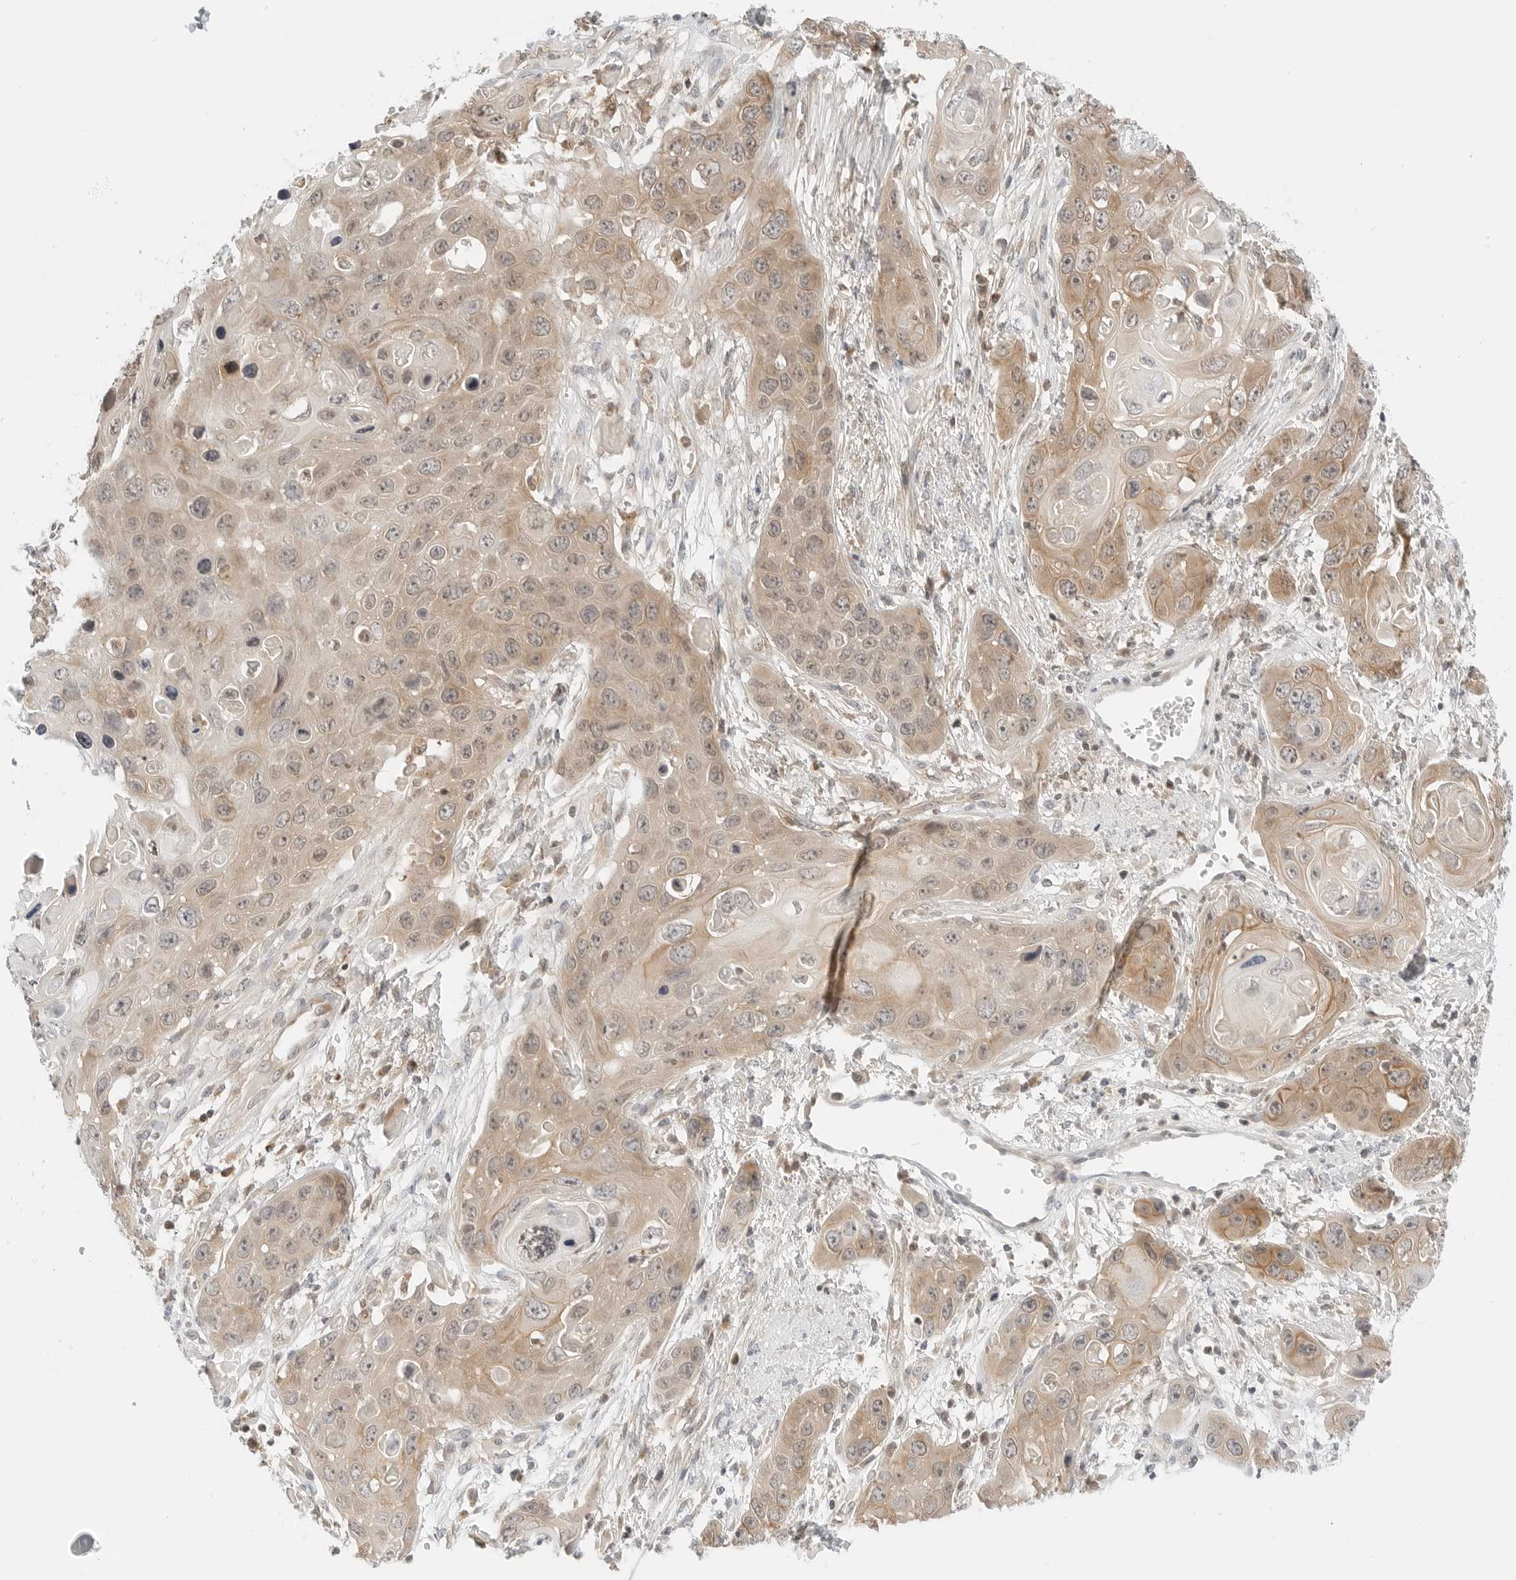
{"staining": {"intensity": "moderate", "quantity": ">75%", "location": "cytoplasmic/membranous"}, "tissue": "skin cancer", "cell_type": "Tumor cells", "image_type": "cancer", "snomed": [{"axis": "morphology", "description": "Squamous cell carcinoma, NOS"}, {"axis": "topography", "description": "Skin"}], "caption": "Human skin cancer stained with a brown dye exhibits moderate cytoplasmic/membranous positive staining in approximately >75% of tumor cells.", "gene": "IQCC", "patient": {"sex": "male", "age": 55}}